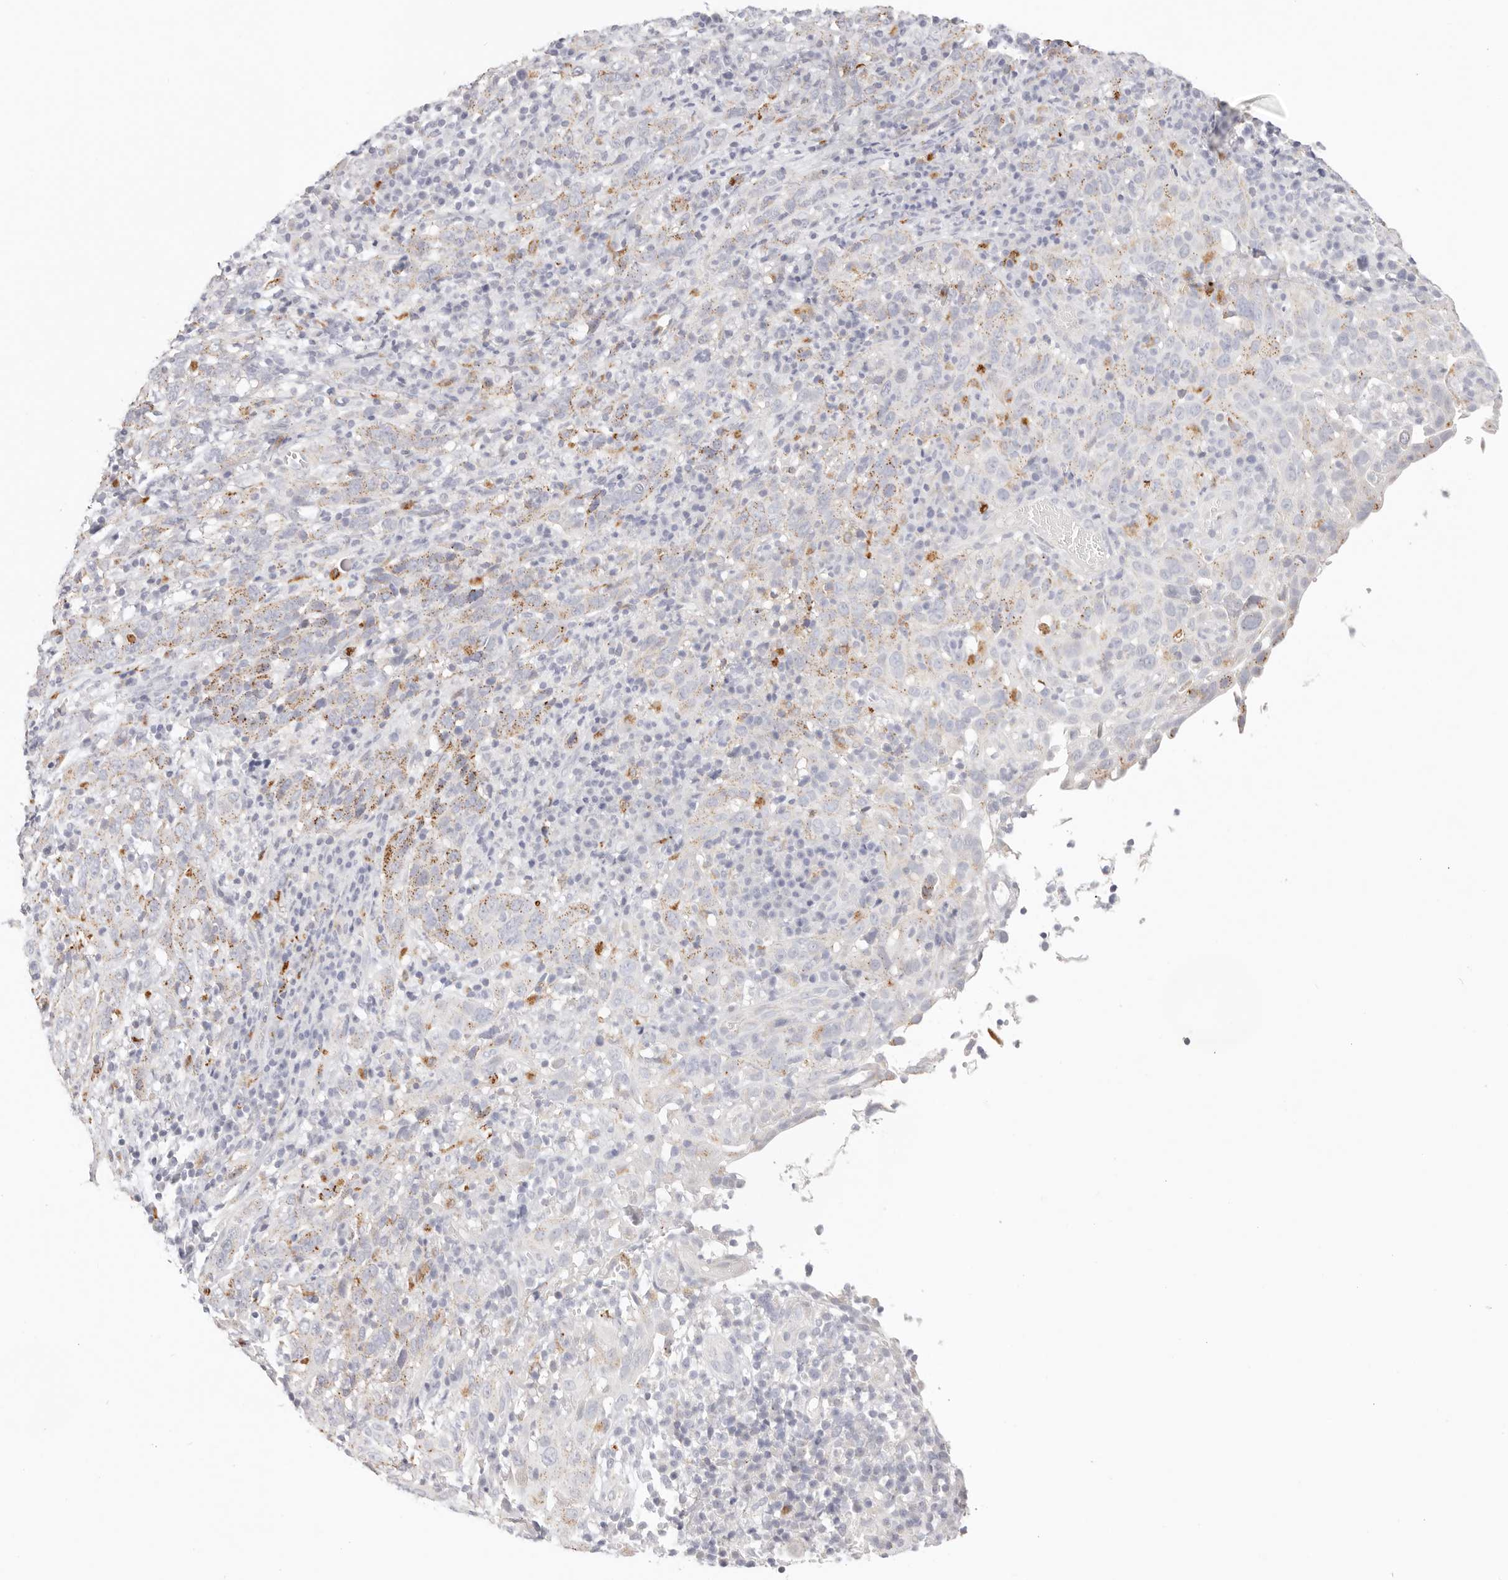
{"staining": {"intensity": "moderate", "quantity": "<25%", "location": "cytoplasmic/membranous"}, "tissue": "cervical cancer", "cell_type": "Tumor cells", "image_type": "cancer", "snomed": [{"axis": "morphology", "description": "Squamous cell carcinoma, NOS"}, {"axis": "topography", "description": "Cervix"}], "caption": "Immunohistochemical staining of cervical cancer reveals low levels of moderate cytoplasmic/membranous expression in about <25% of tumor cells.", "gene": "STKLD1", "patient": {"sex": "female", "age": 46}}